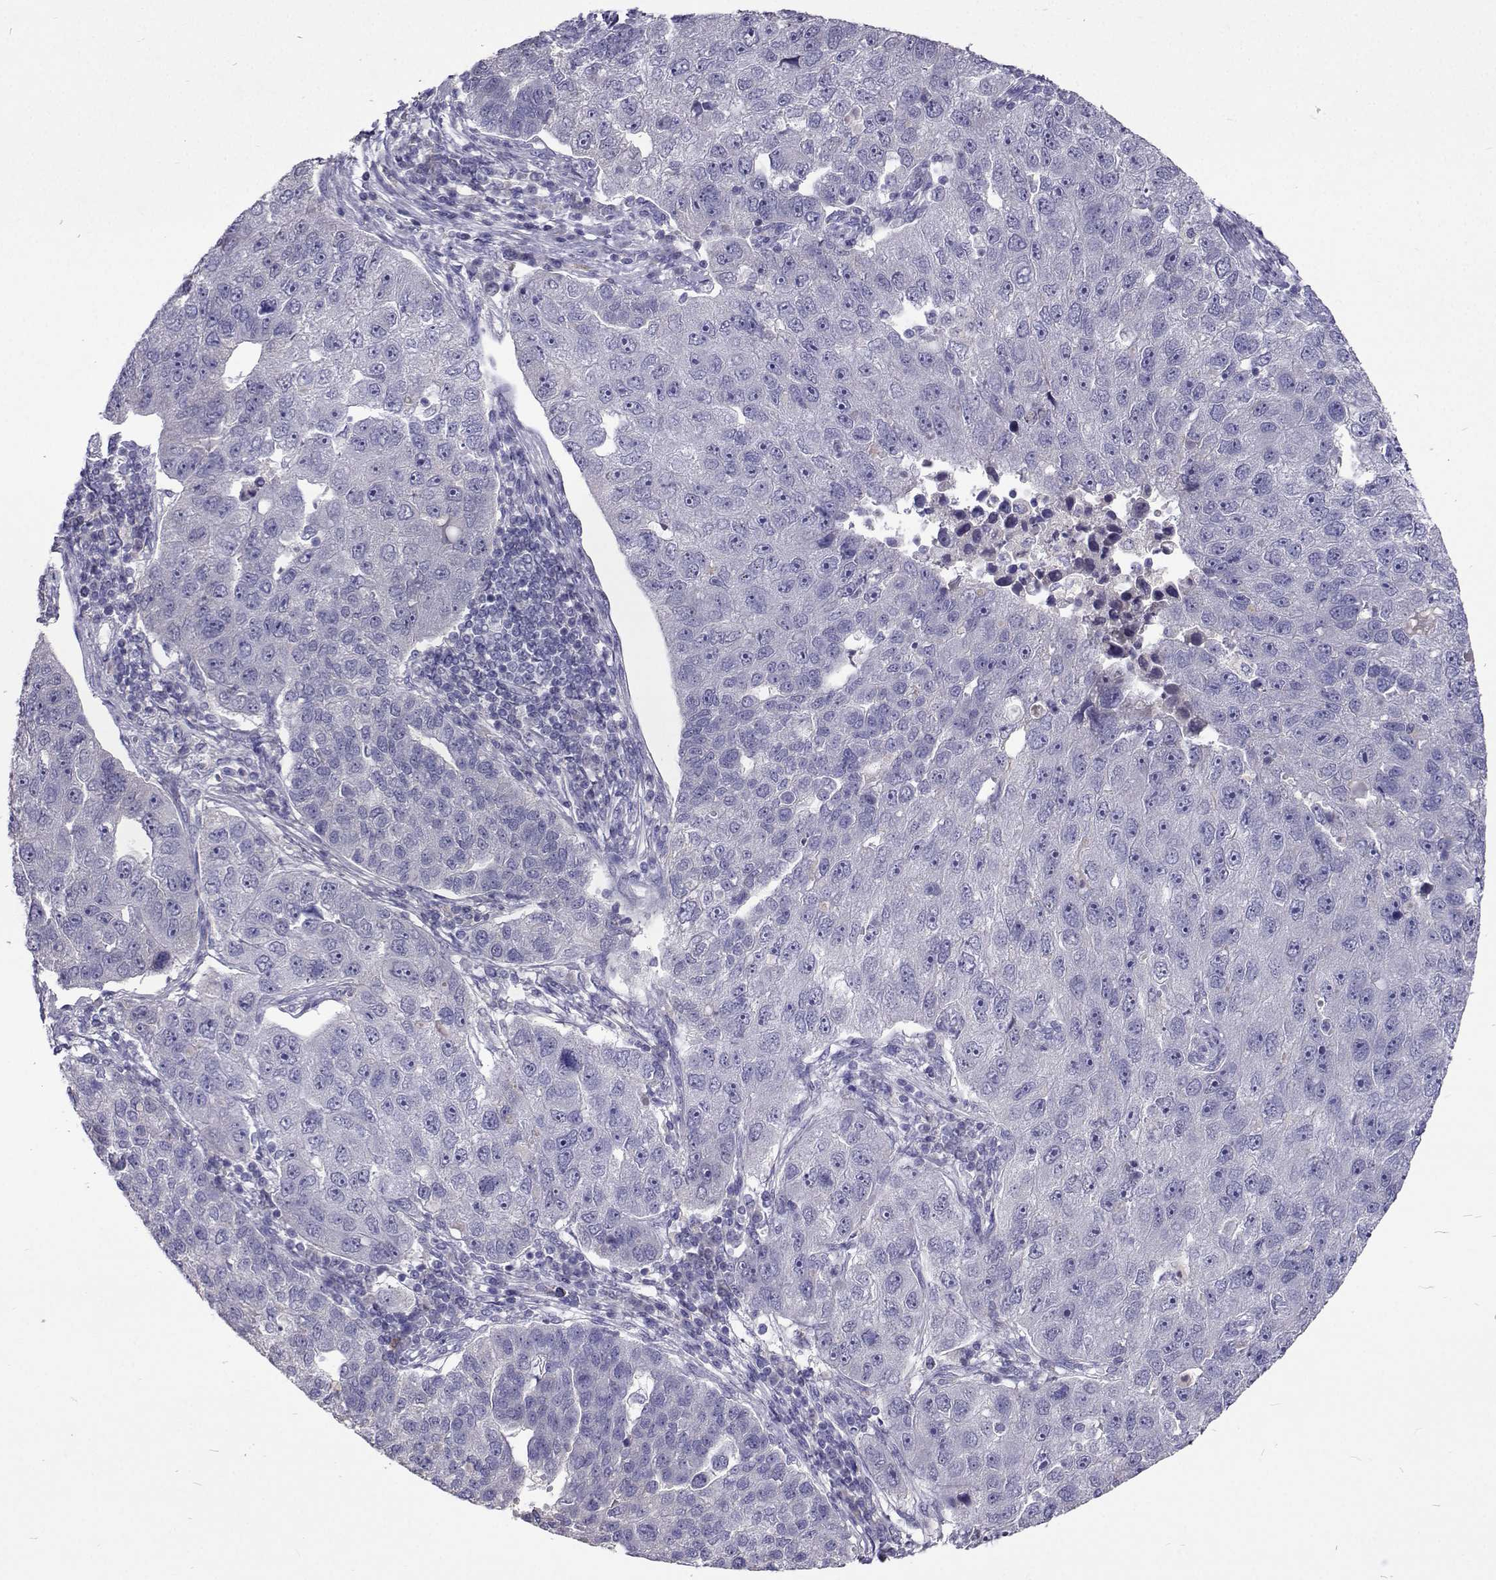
{"staining": {"intensity": "negative", "quantity": "none", "location": "none"}, "tissue": "pancreatic cancer", "cell_type": "Tumor cells", "image_type": "cancer", "snomed": [{"axis": "morphology", "description": "Adenocarcinoma, NOS"}, {"axis": "topography", "description": "Pancreas"}], "caption": "Immunohistochemical staining of human pancreatic cancer (adenocarcinoma) exhibits no significant expression in tumor cells.", "gene": "CFAP44", "patient": {"sex": "female", "age": 61}}